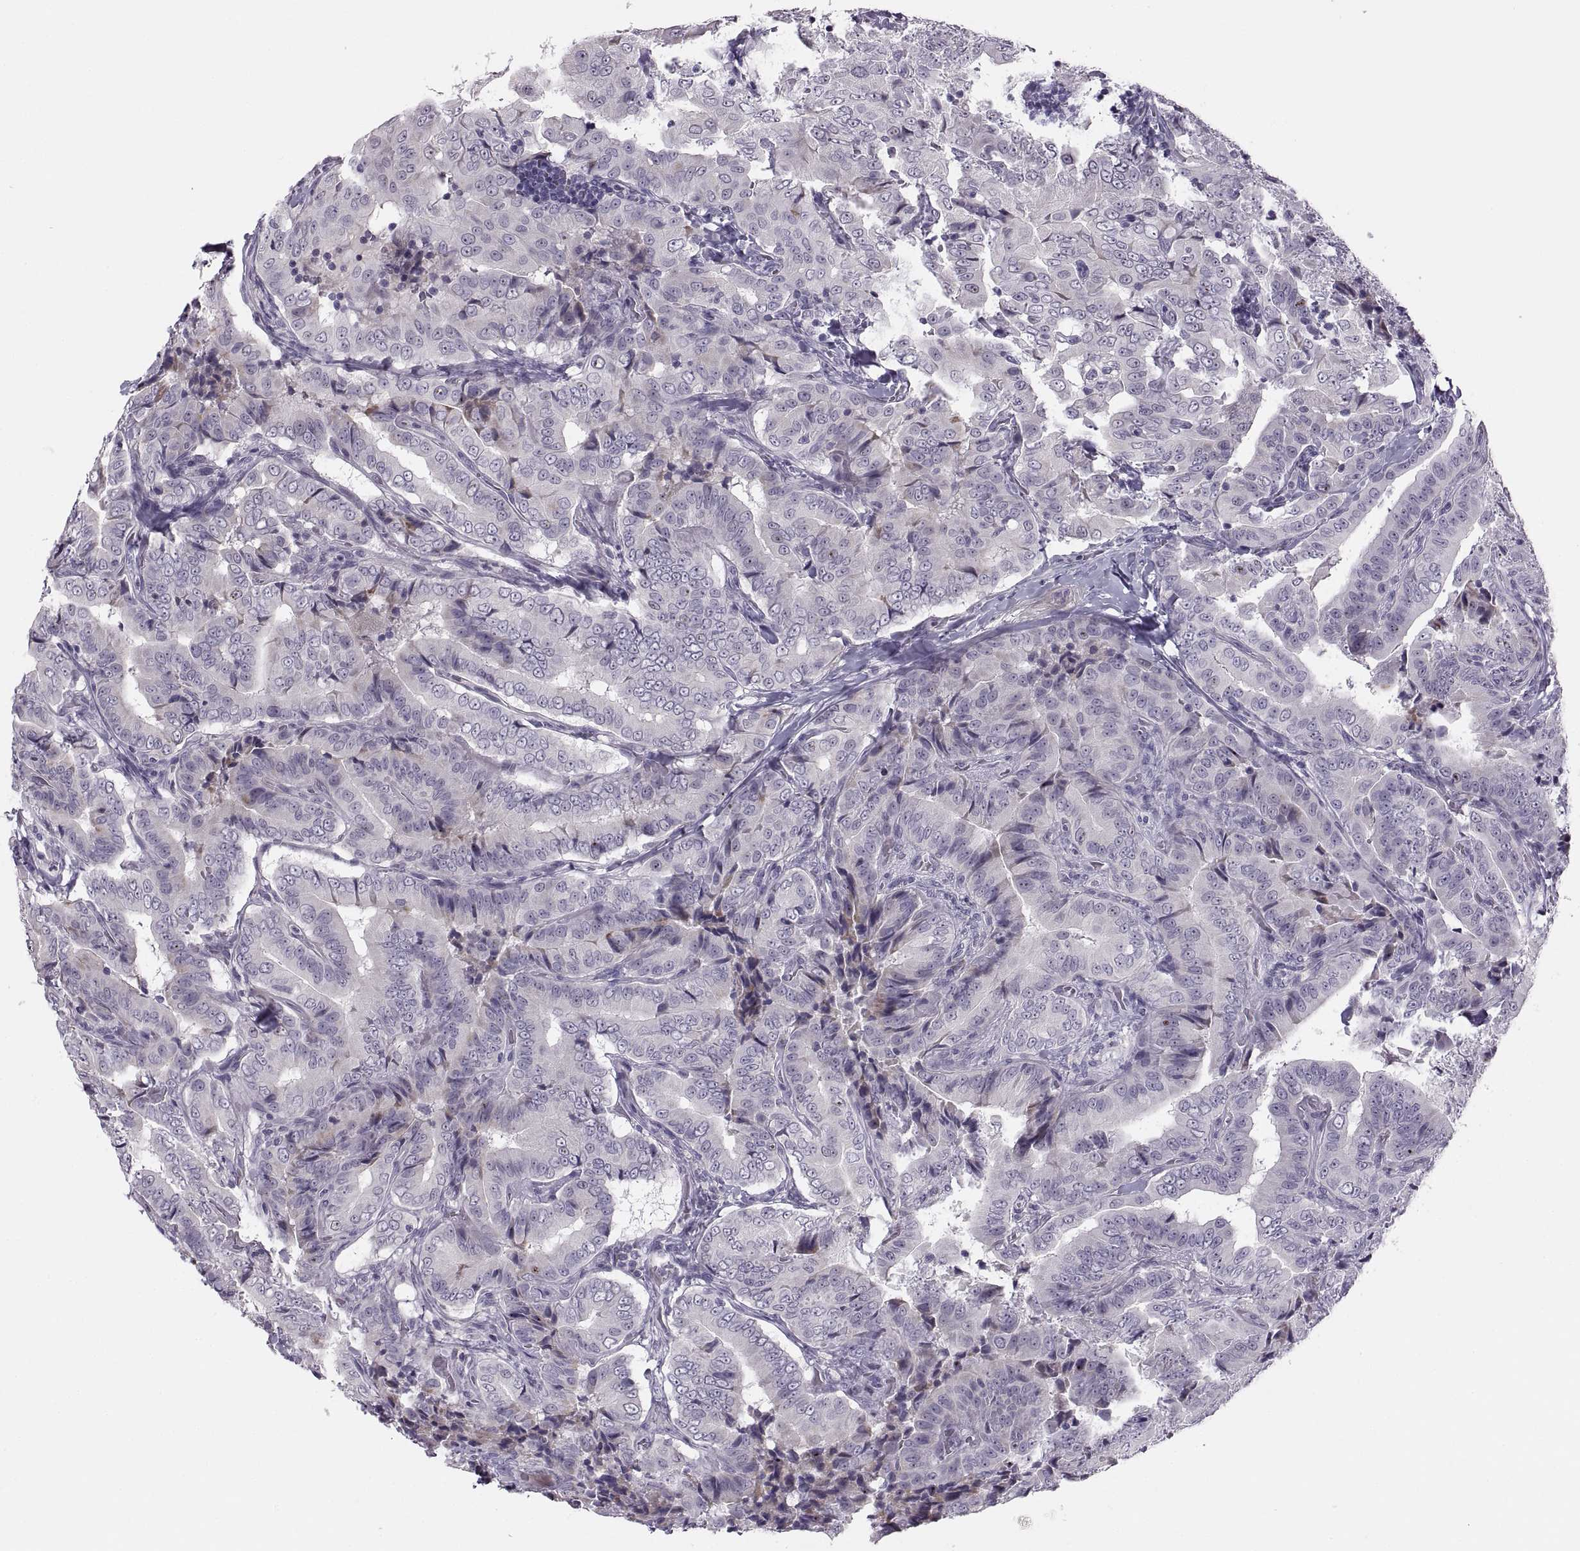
{"staining": {"intensity": "negative", "quantity": "none", "location": "none"}, "tissue": "thyroid cancer", "cell_type": "Tumor cells", "image_type": "cancer", "snomed": [{"axis": "morphology", "description": "Papillary adenocarcinoma, NOS"}, {"axis": "topography", "description": "Thyroid gland"}], "caption": "A high-resolution micrograph shows IHC staining of thyroid cancer, which exhibits no significant positivity in tumor cells.", "gene": "CHCT1", "patient": {"sex": "male", "age": 61}}